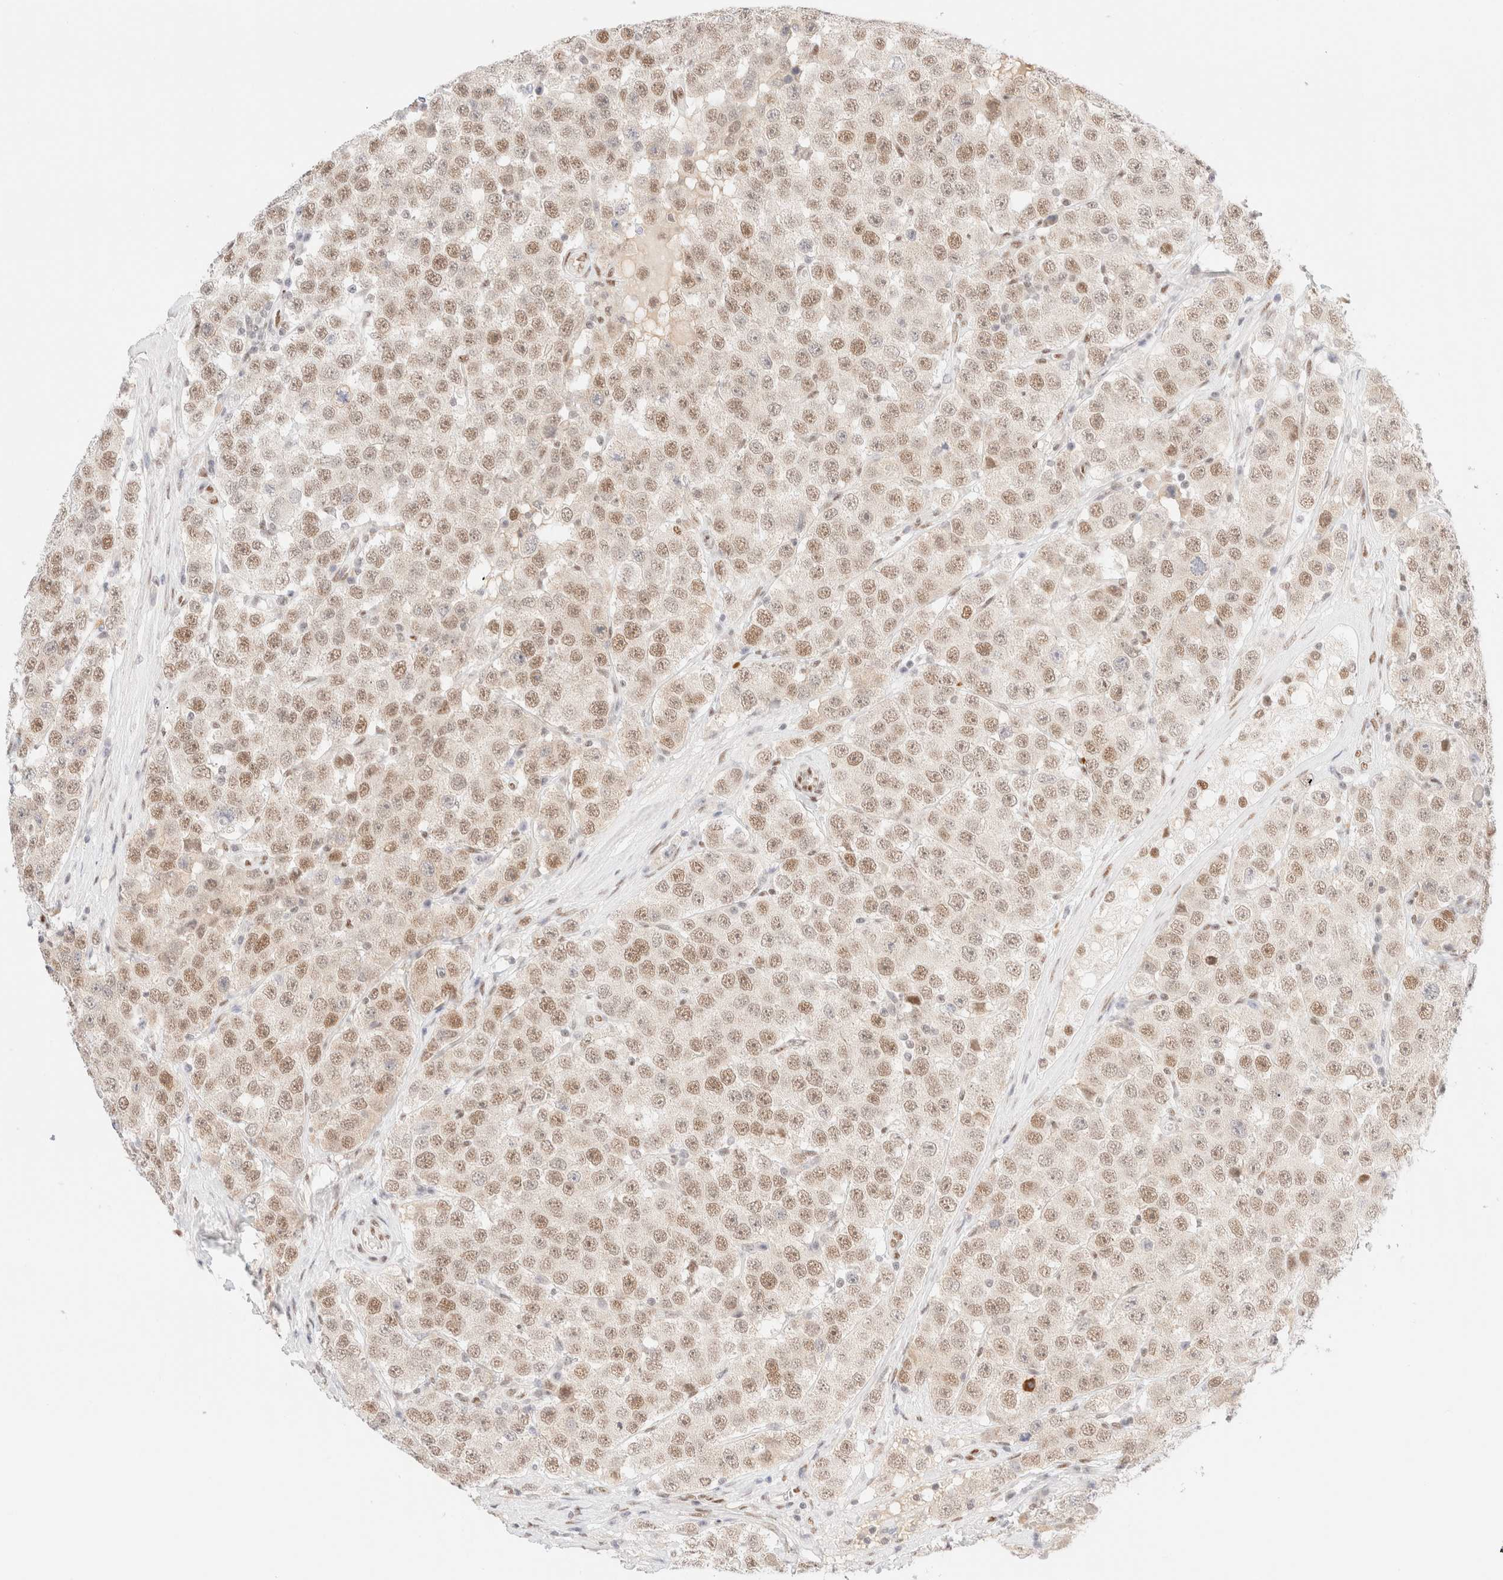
{"staining": {"intensity": "moderate", "quantity": "25%-75%", "location": "nuclear"}, "tissue": "testis cancer", "cell_type": "Tumor cells", "image_type": "cancer", "snomed": [{"axis": "morphology", "description": "Seminoma, NOS"}, {"axis": "morphology", "description": "Carcinoma, Embryonal, NOS"}, {"axis": "topography", "description": "Testis"}], "caption": "The micrograph displays immunohistochemical staining of testis cancer. There is moderate nuclear expression is seen in approximately 25%-75% of tumor cells.", "gene": "CIC", "patient": {"sex": "male", "age": 28}}